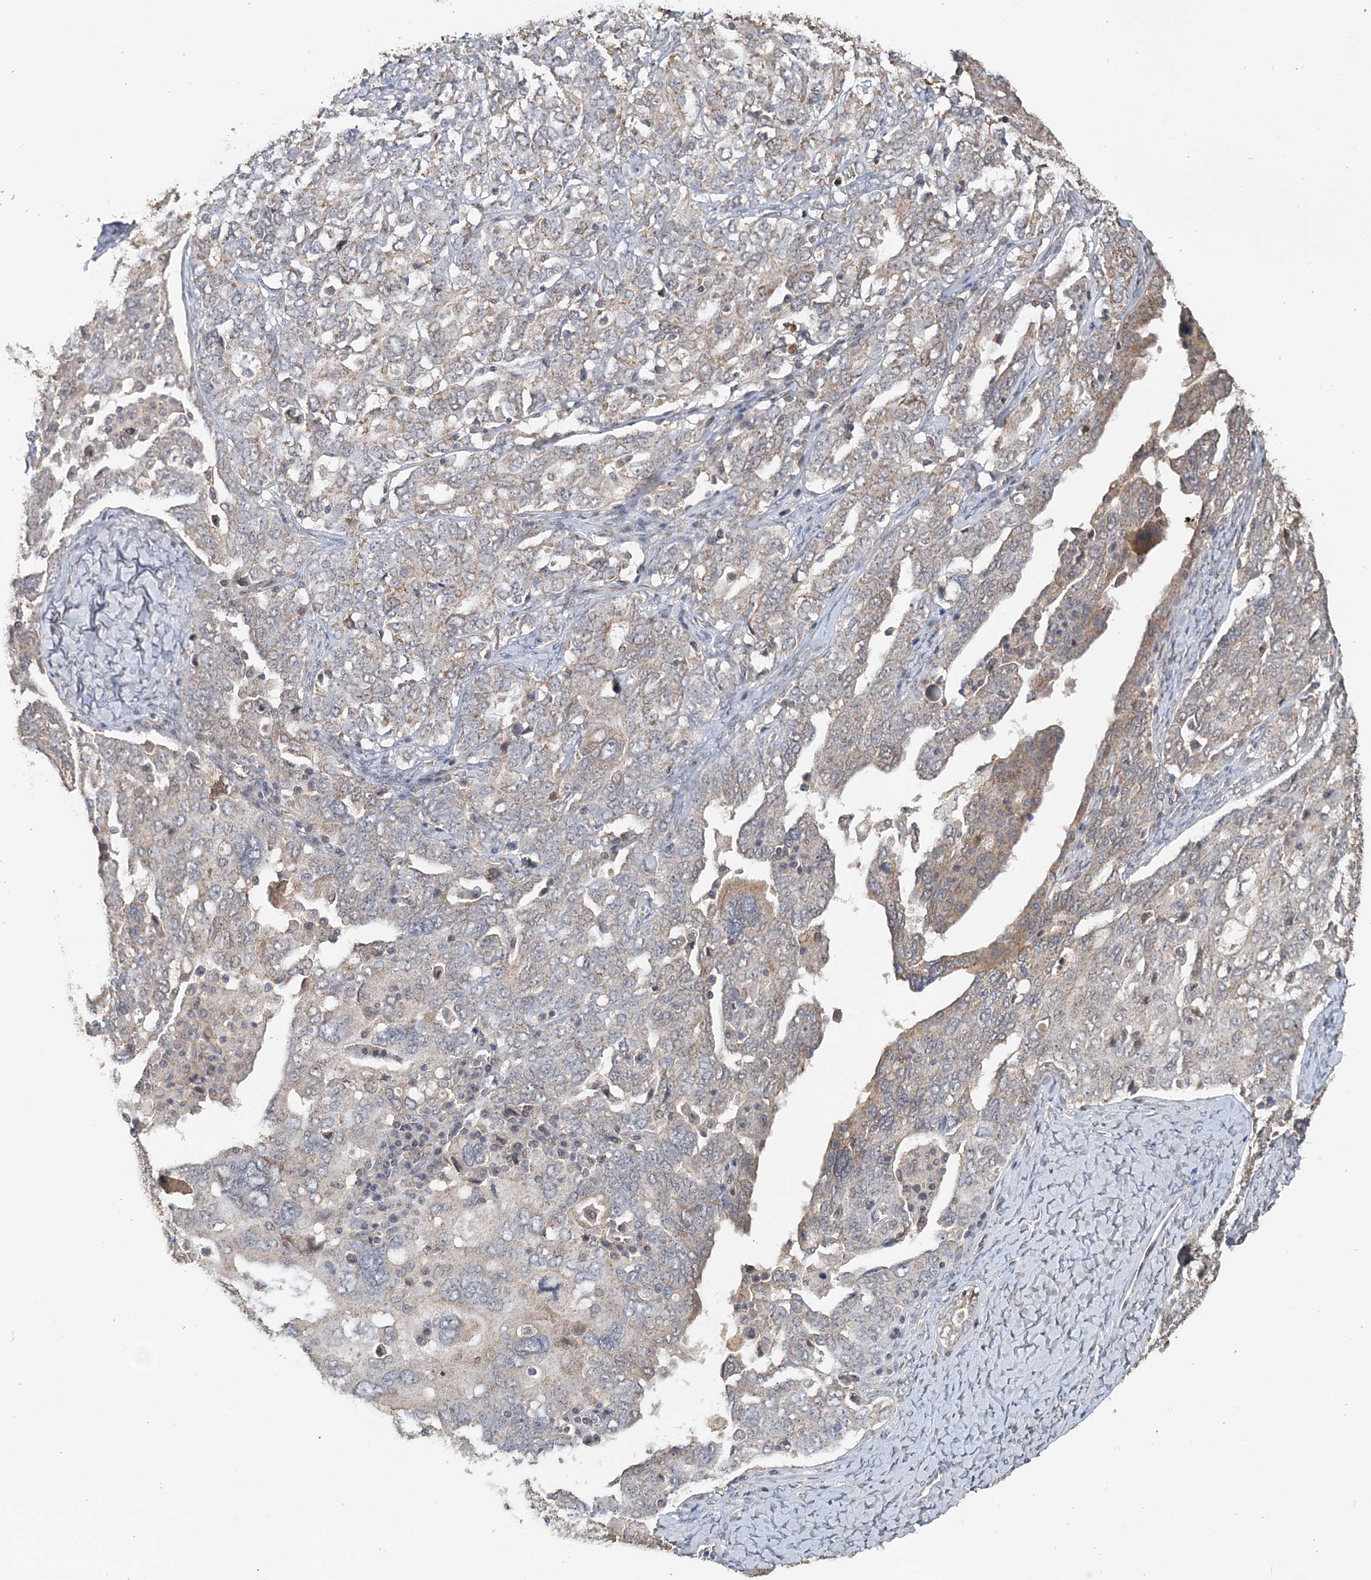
{"staining": {"intensity": "weak", "quantity": "<25%", "location": "cytoplasmic/membranous"}, "tissue": "ovarian cancer", "cell_type": "Tumor cells", "image_type": "cancer", "snomed": [{"axis": "morphology", "description": "Carcinoma, endometroid"}, {"axis": "topography", "description": "Ovary"}], "caption": "Image shows no significant protein staining in tumor cells of ovarian cancer (endometroid carcinoma). The staining was performed using DAB to visualize the protein expression in brown, while the nuclei were stained in blue with hematoxylin (Magnification: 20x).", "gene": "FBXO38", "patient": {"sex": "female", "age": 62}}